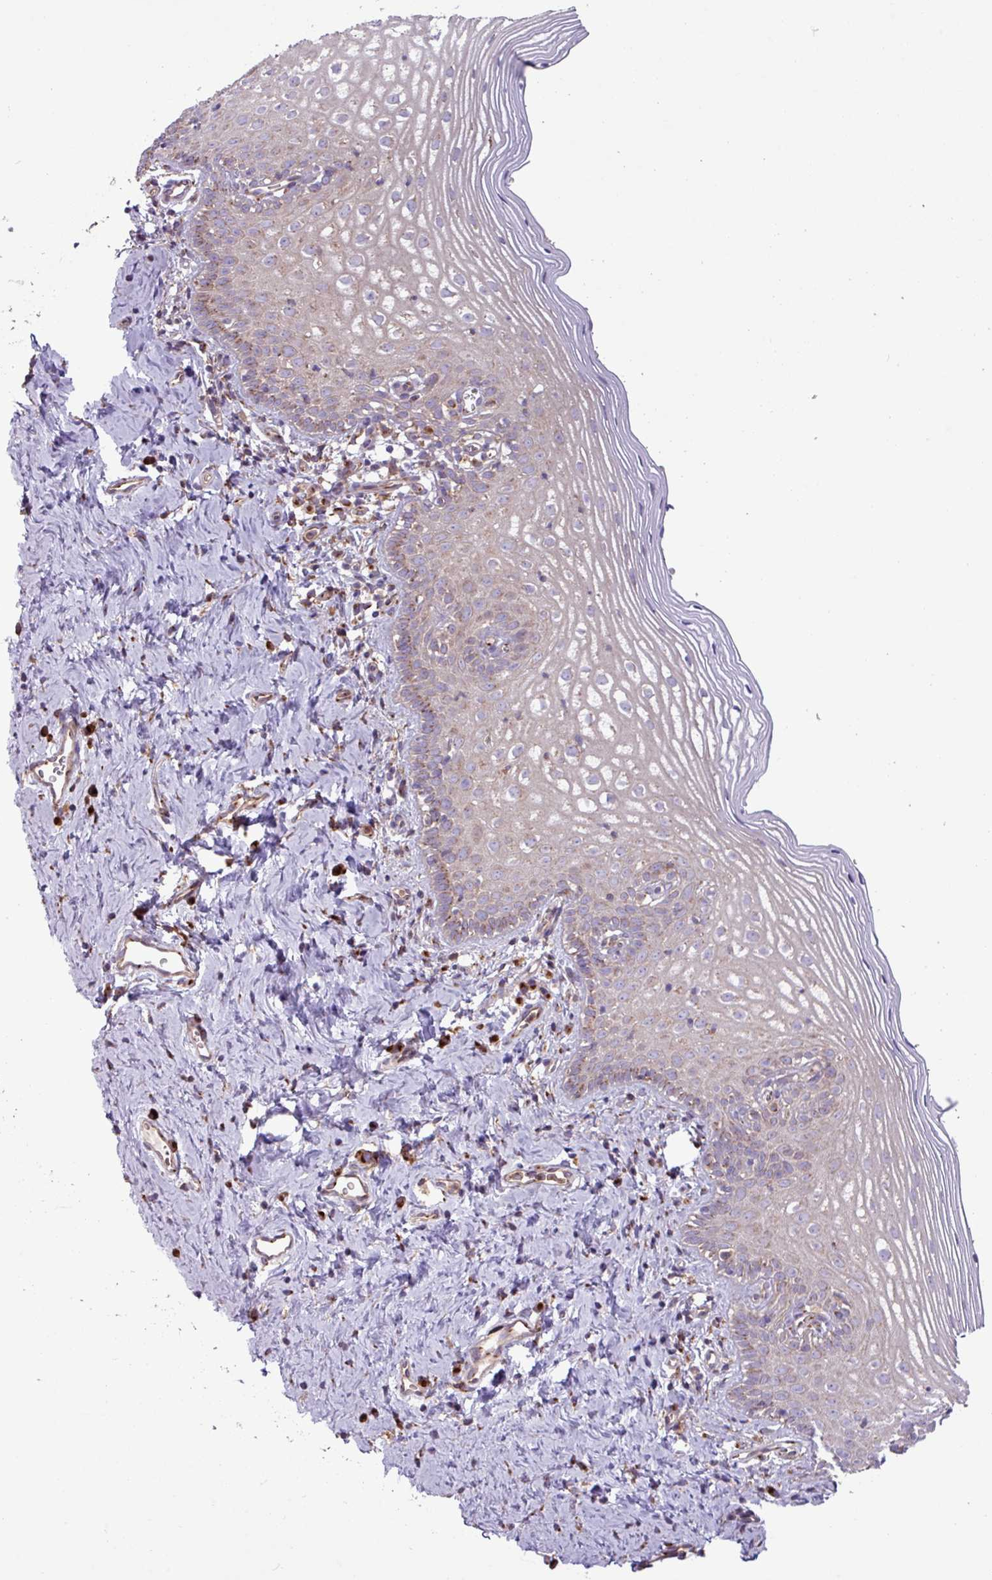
{"staining": {"intensity": "moderate", "quantity": ">75%", "location": "cytoplasmic/membranous"}, "tissue": "cervix", "cell_type": "Glandular cells", "image_type": "normal", "snomed": [{"axis": "morphology", "description": "Normal tissue, NOS"}, {"axis": "topography", "description": "Cervix"}], "caption": "Protein analysis of benign cervix reveals moderate cytoplasmic/membranous expression in approximately >75% of glandular cells. Nuclei are stained in blue.", "gene": "RAB19", "patient": {"sex": "female", "age": 44}}